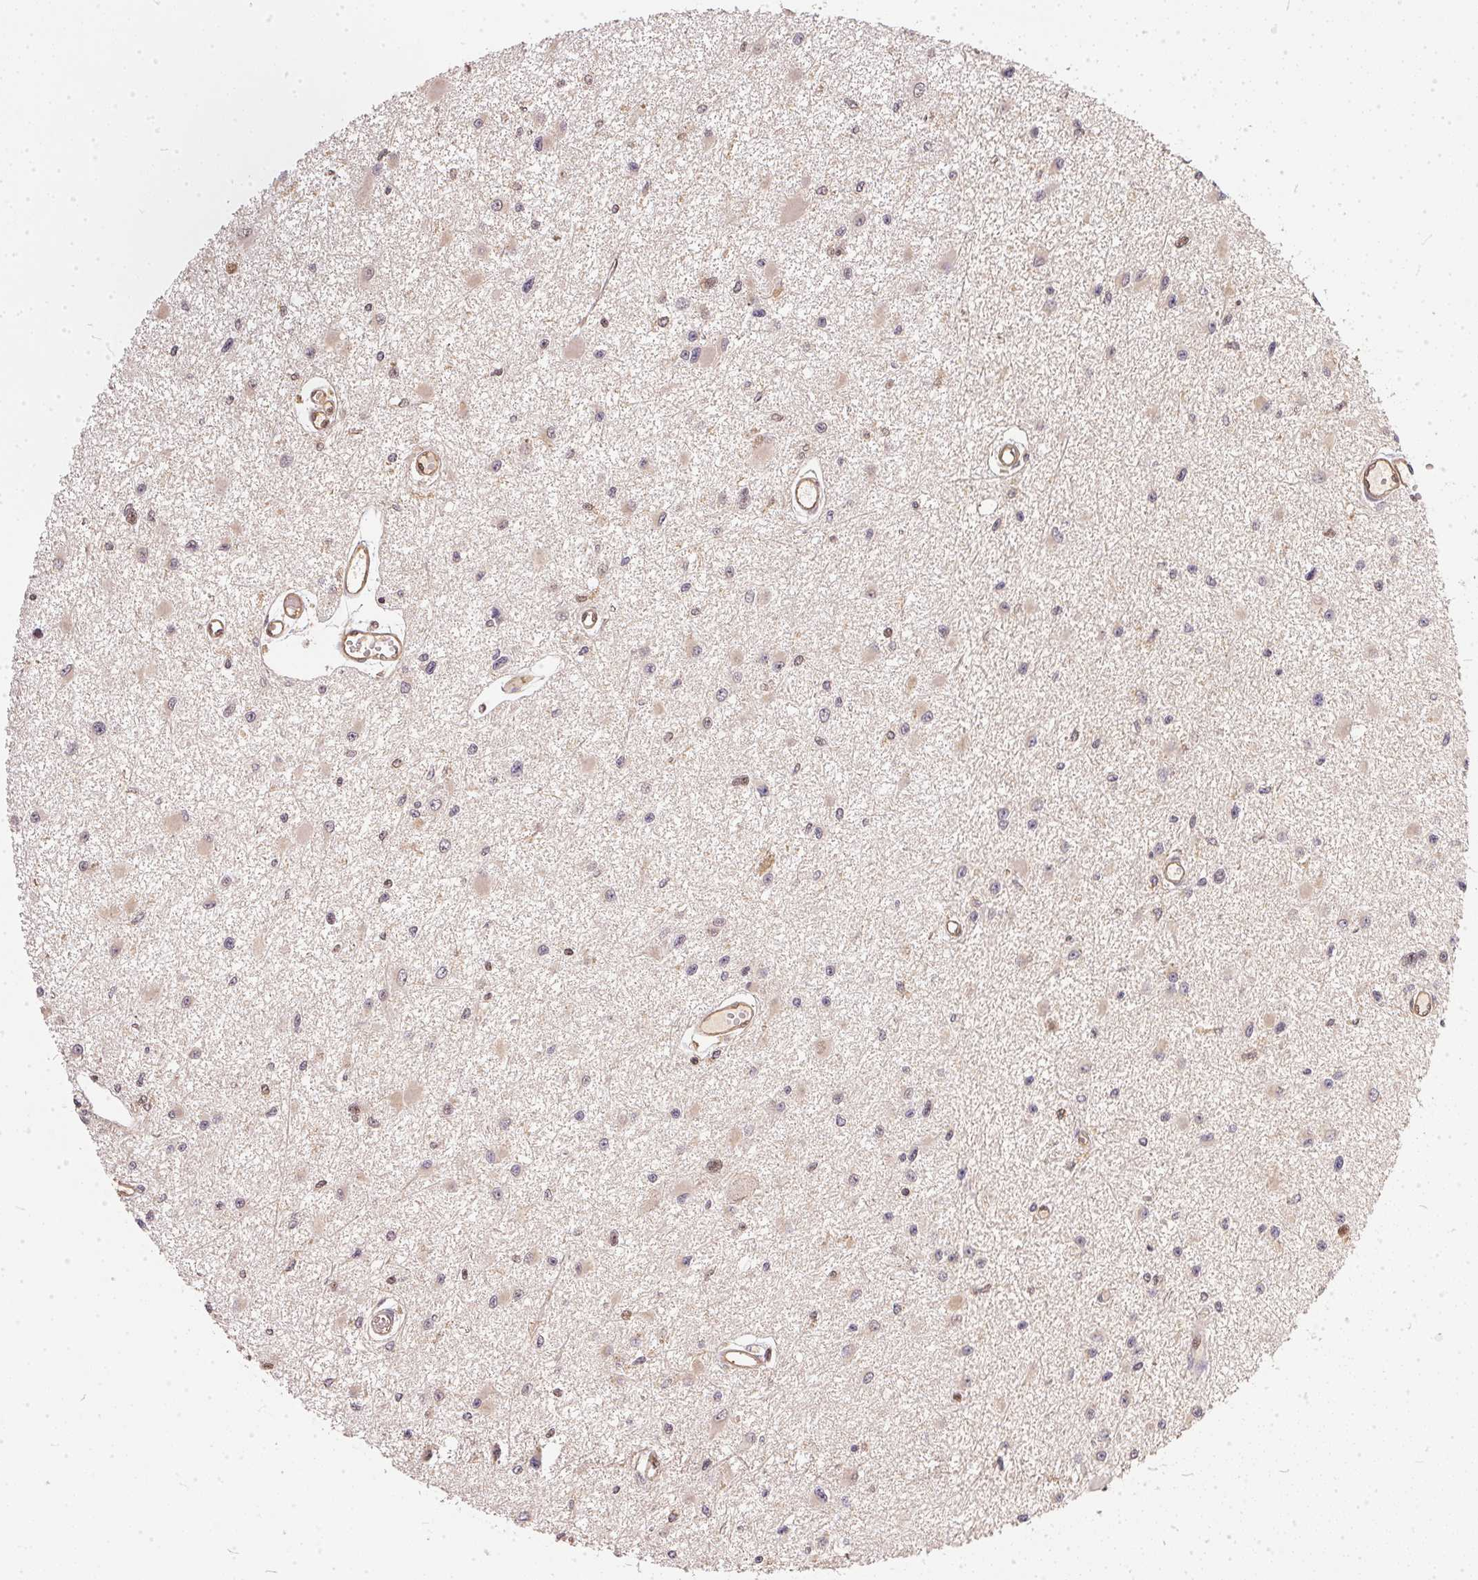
{"staining": {"intensity": "negative", "quantity": "none", "location": "none"}, "tissue": "glioma", "cell_type": "Tumor cells", "image_type": "cancer", "snomed": [{"axis": "morphology", "description": "Glioma, malignant, High grade"}, {"axis": "topography", "description": "Brain"}], "caption": "Image shows no significant protein positivity in tumor cells of high-grade glioma (malignant).", "gene": "BLMH", "patient": {"sex": "male", "age": 54}}